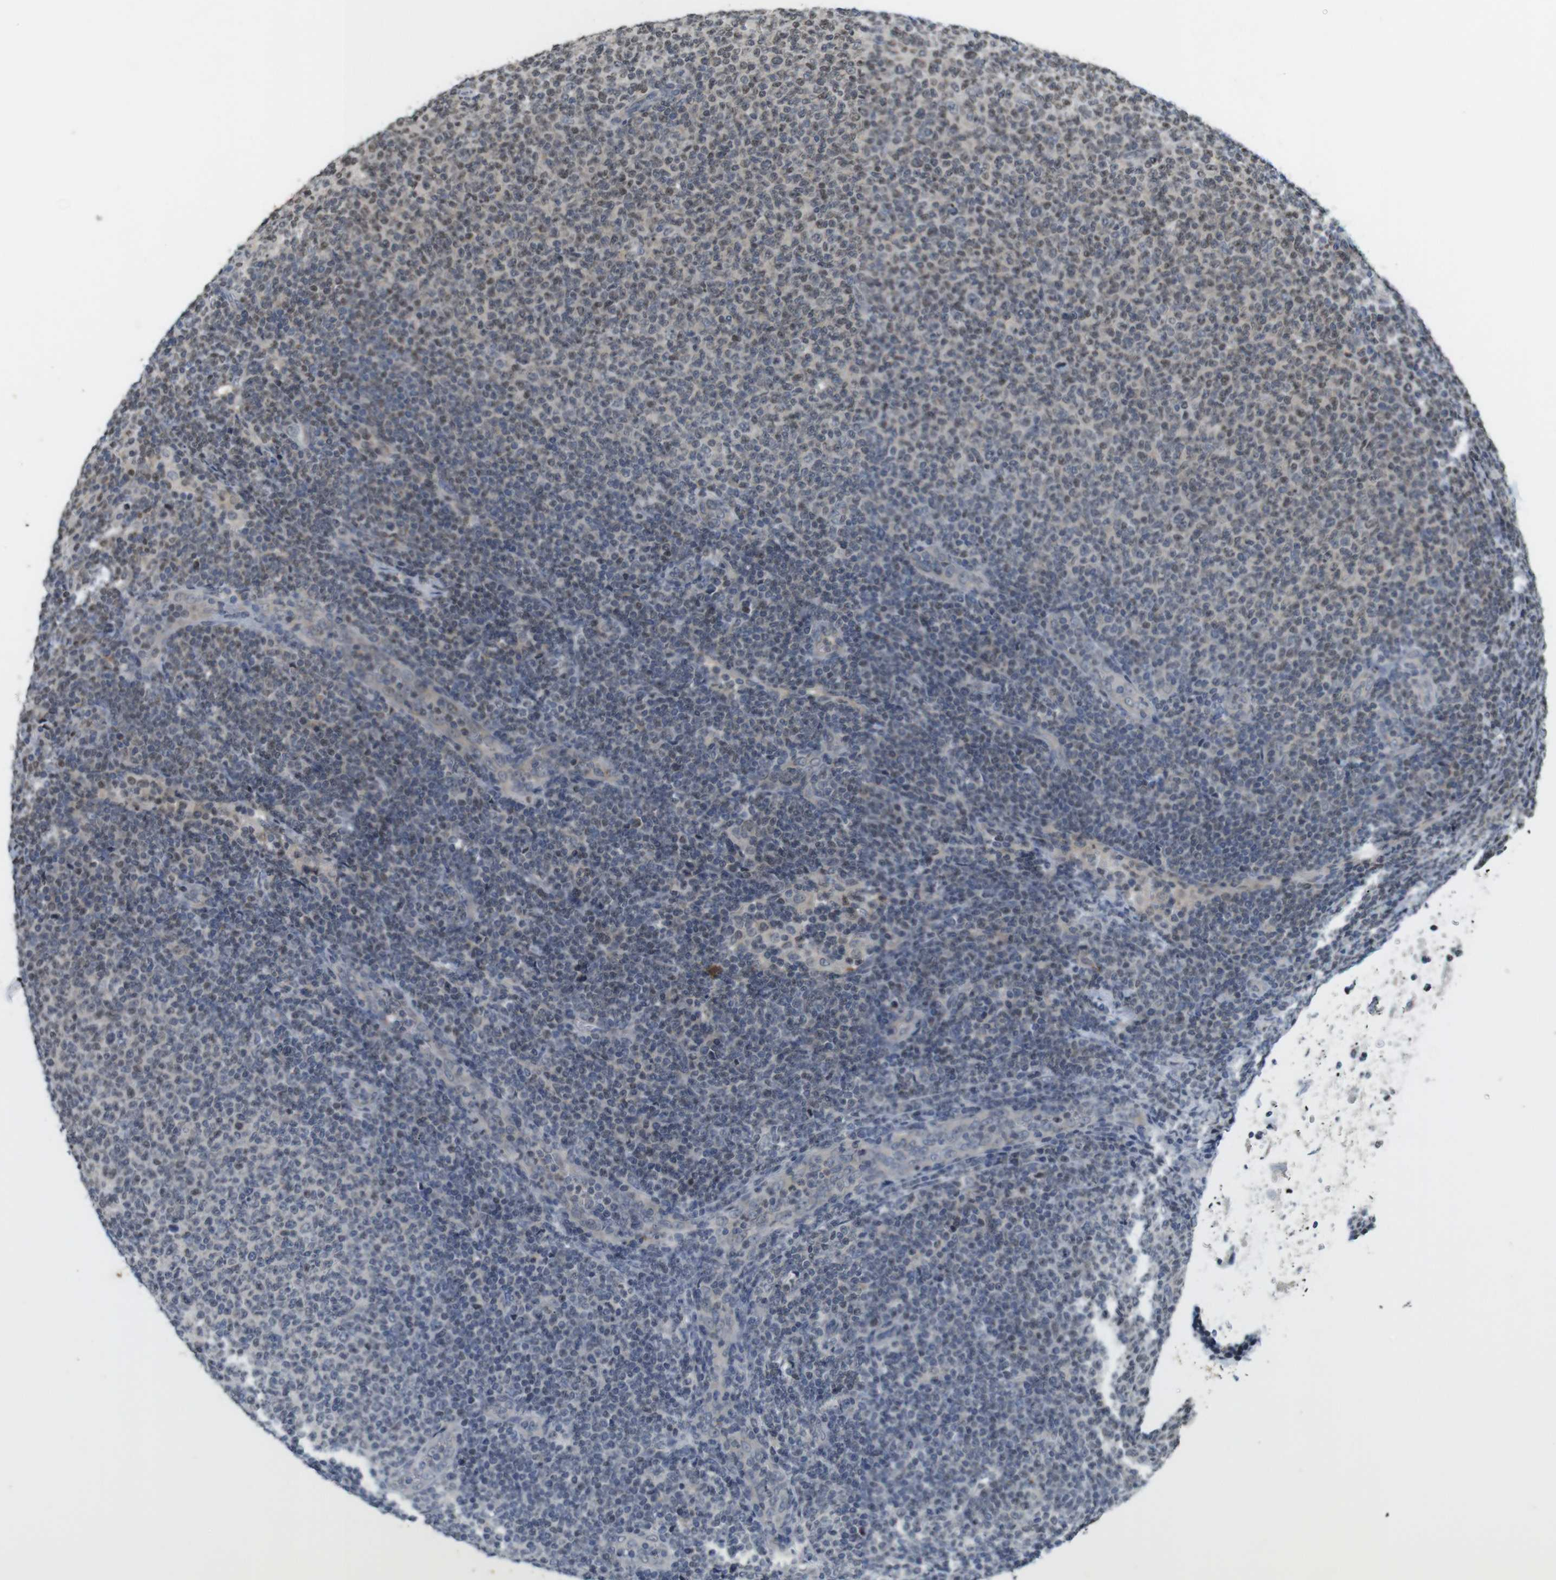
{"staining": {"intensity": "weak", "quantity": "<25%", "location": "nuclear"}, "tissue": "lymphoma", "cell_type": "Tumor cells", "image_type": "cancer", "snomed": [{"axis": "morphology", "description": "Malignant lymphoma, non-Hodgkin's type, Low grade"}, {"axis": "topography", "description": "Lymph node"}], "caption": "Immunohistochemistry (IHC) micrograph of neoplastic tissue: low-grade malignant lymphoma, non-Hodgkin's type stained with DAB (3,3'-diaminobenzidine) shows no significant protein expression in tumor cells.", "gene": "MBD1", "patient": {"sex": "male", "age": 66}}